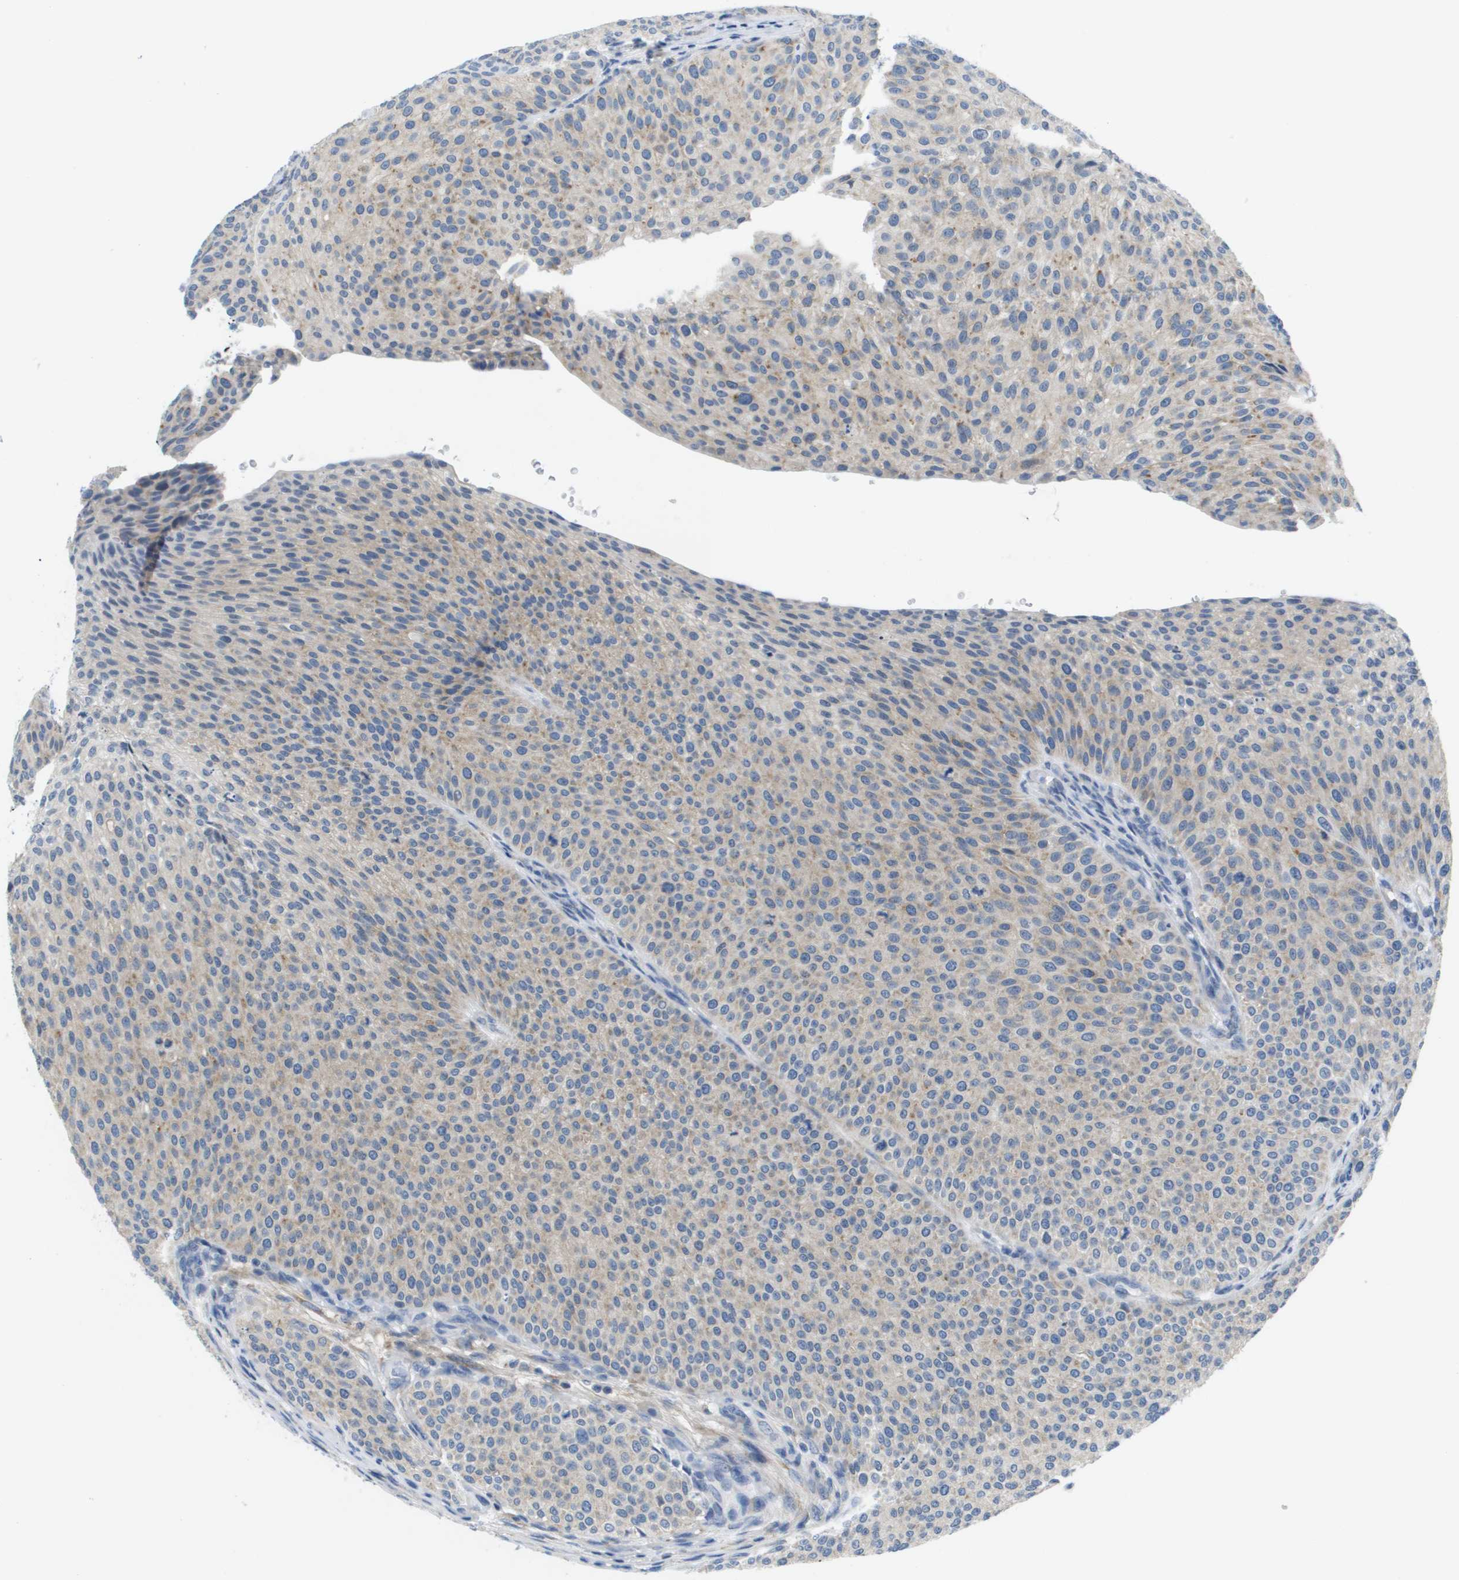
{"staining": {"intensity": "weak", "quantity": "25%-75%", "location": "cytoplasmic/membranous"}, "tissue": "urothelial cancer", "cell_type": "Tumor cells", "image_type": "cancer", "snomed": [{"axis": "morphology", "description": "Urothelial carcinoma, Low grade"}, {"axis": "topography", "description": "Smooth muscle"}, {"axis": "topography", "description": "Urinary bladder"}], "caption": "DAB (3,3'-diaminobenzidine) immunohistochemical staining of urothelial cancer reveals weak cytoplasmic/membranous protein positivity in about 25%-75% of tumor cells.", "gene": "PTDSS1", "patient": {"sex": "male", "age": 60}}